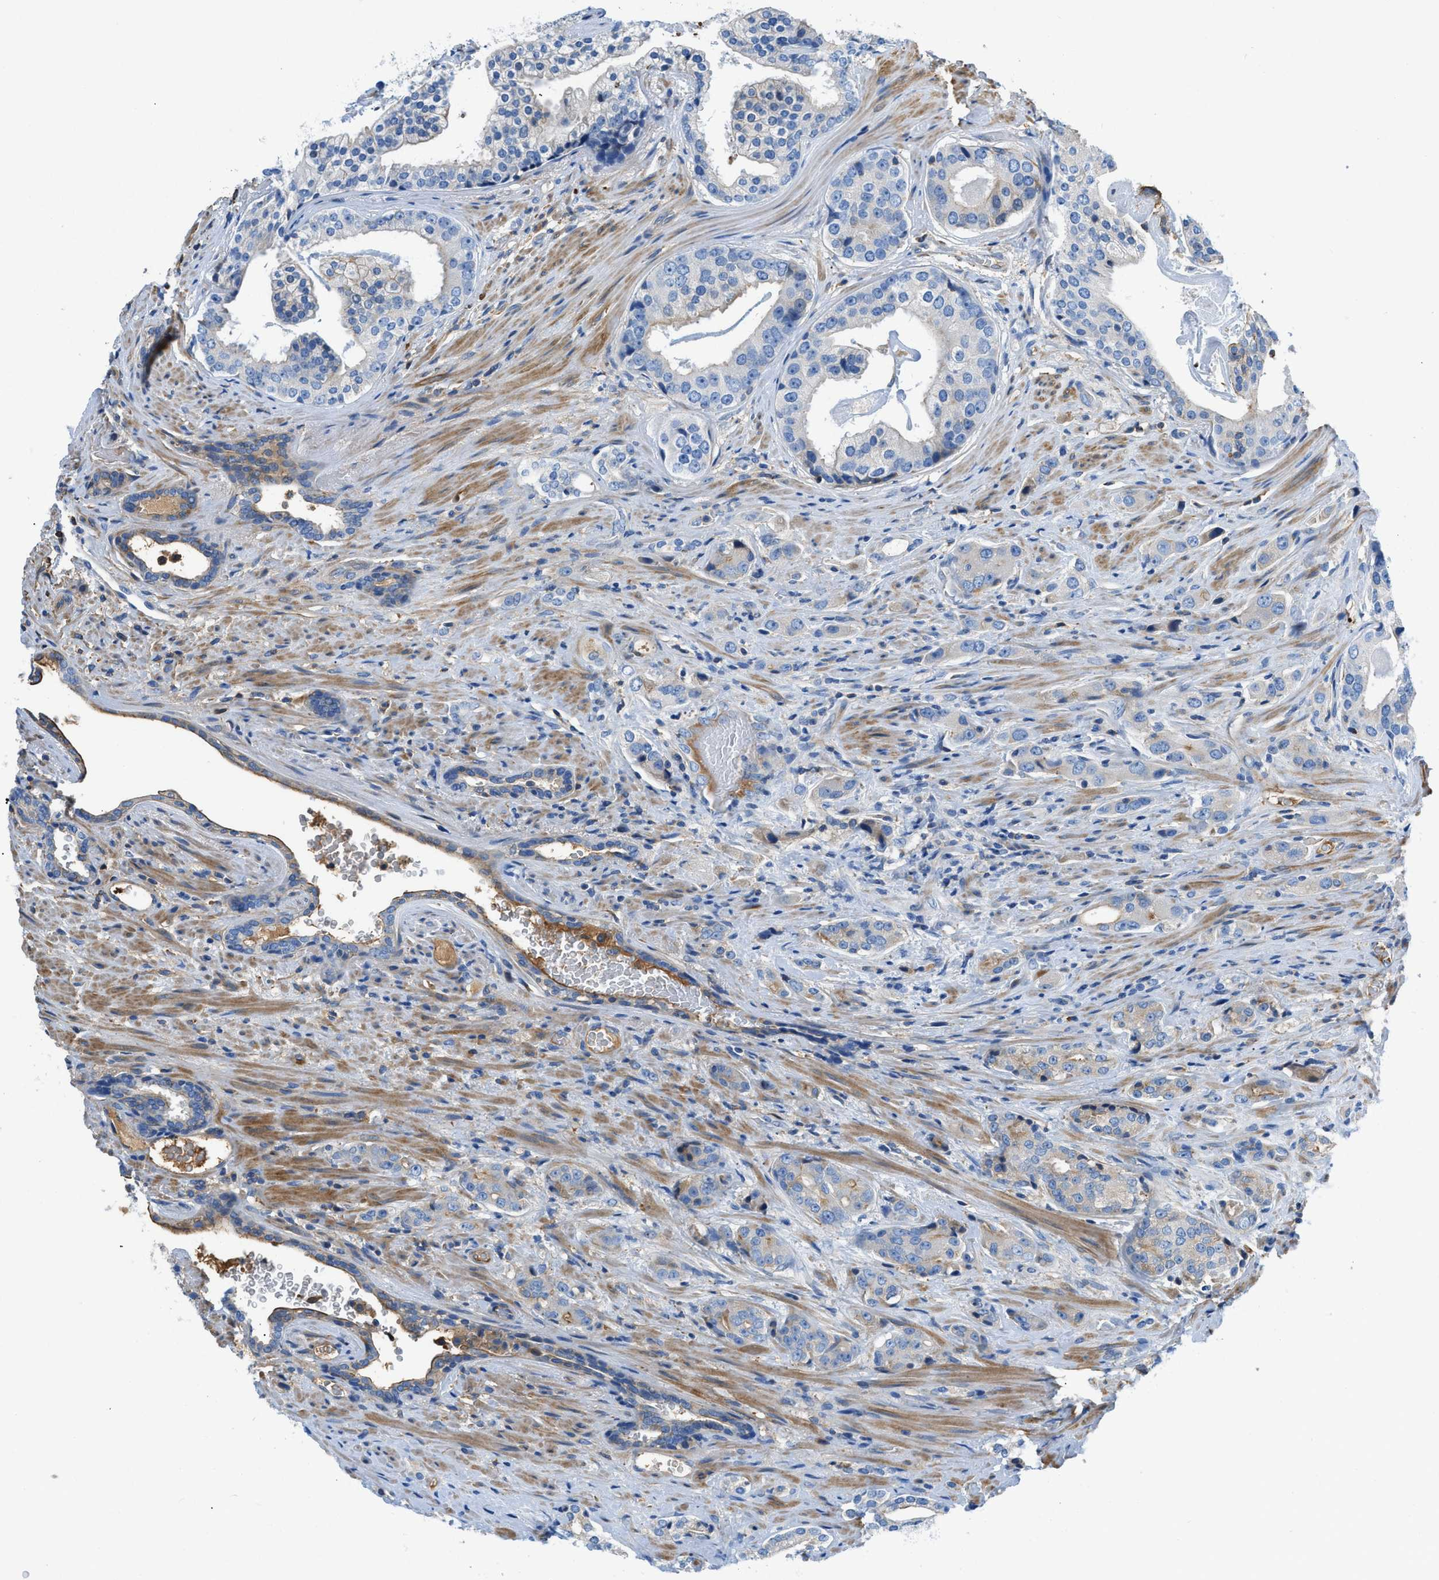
{"staining": {"intensity": "negative", "quantity": "none", "location": "none"}, "tissue": "prostate cancer", "cell_type": "Tumor cells", "image_type": "cancer", "snomed": [{"axis": "morphology", "description": "Adenocarcinoma, High grade"}, {"axis": "topography", "description": "Prostate"}], "caption": "A high-resolution histopathology image shows immunohistochemistry (IHC) staining of adenocarcinoma (high-grade) (prostate), which demonstrates no significant positivity in tumor cells.", "gene": "ATP6V0D1", "patient": {"sex": "male", "age": 71}}